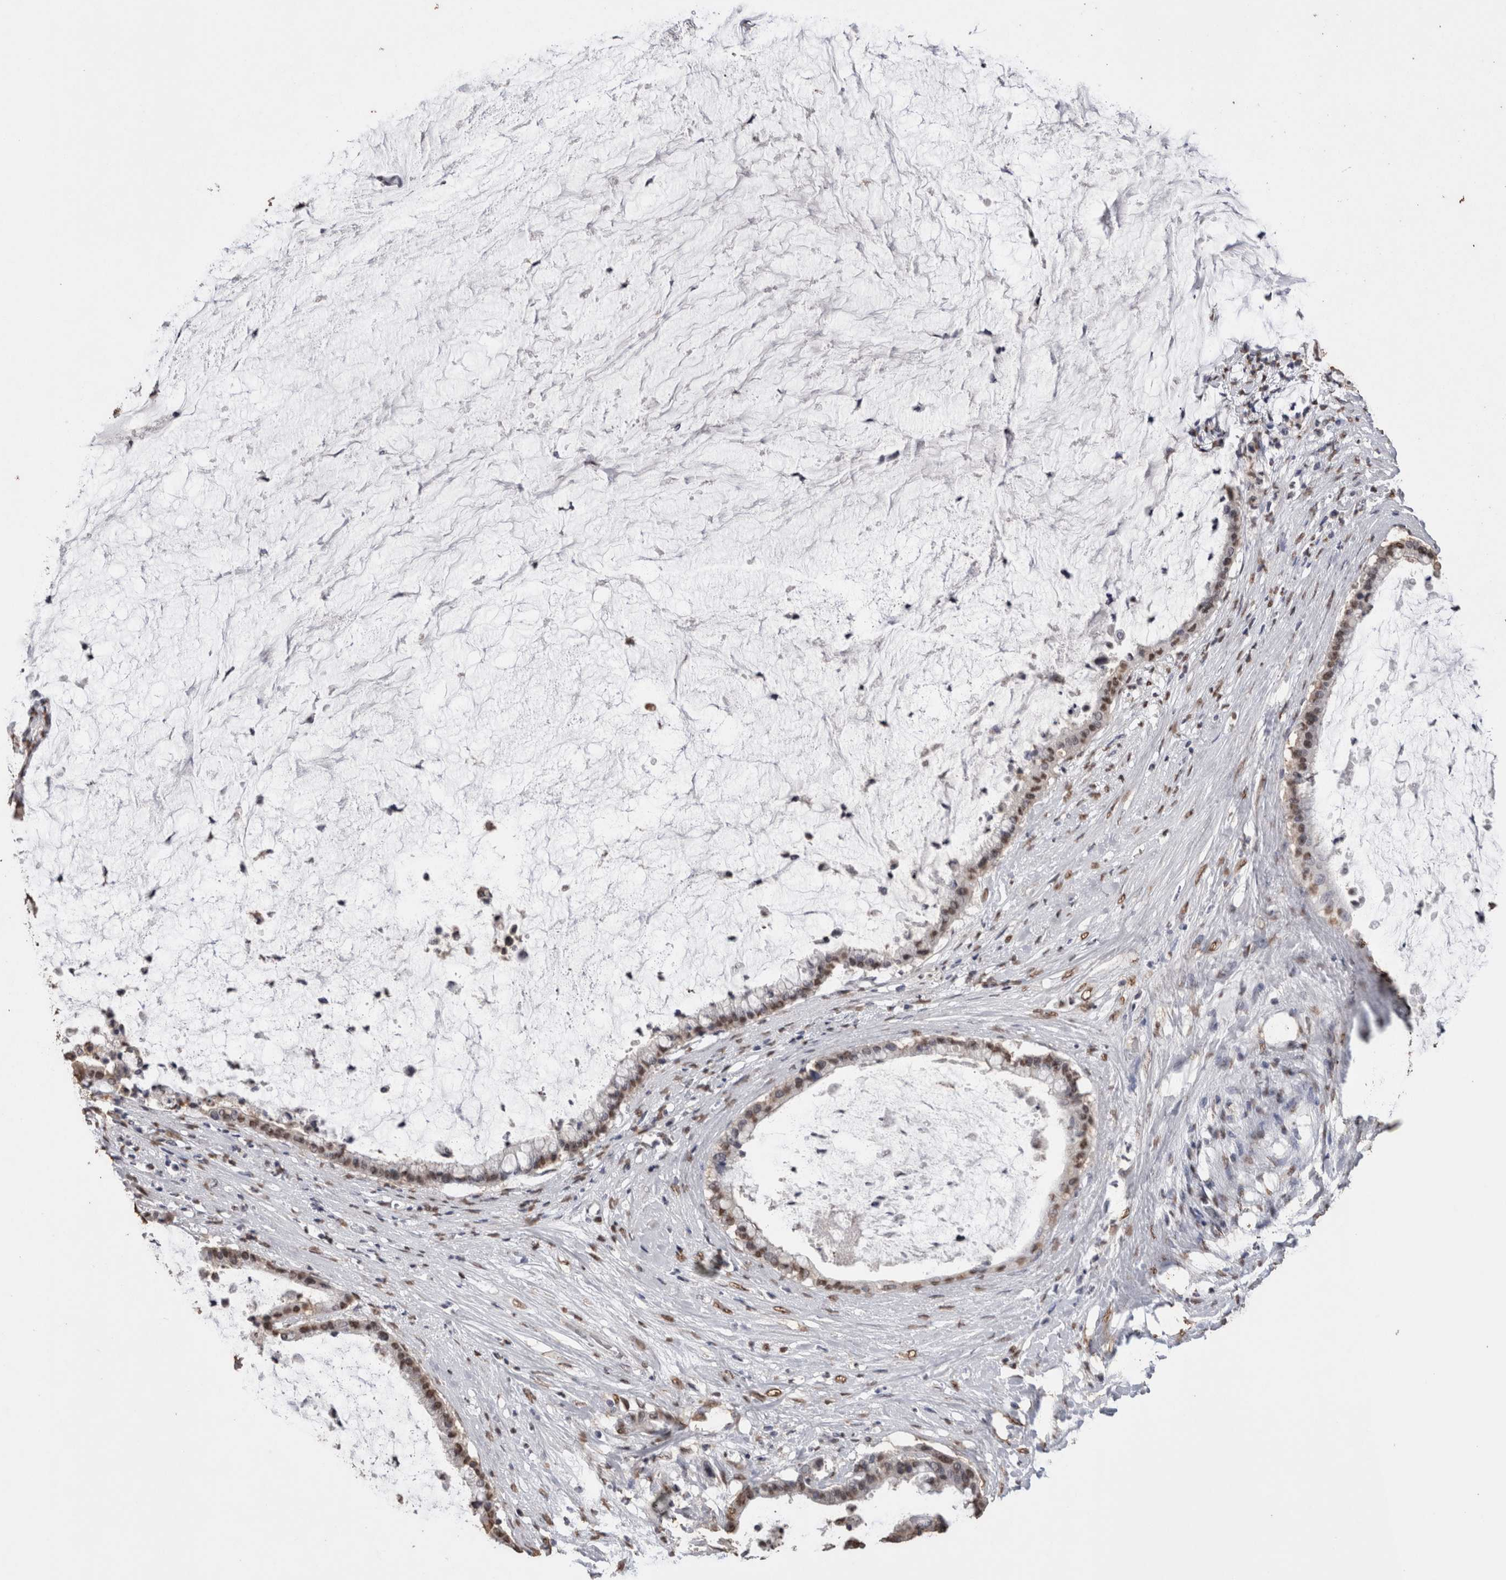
{"staining": {"intensity": "strong", "quantity": ">75%", "location": "nuclear"}, "tissue": "pancreatic cancer", "cell_type": "Tumor cells", "image_type": "cancer", "snomed": [{"axis": "morphology", "description": "Adenocarcinoma, NOS"}, {"axis": "topography", "description": "Pancreas"}], "caption": "Brown immunohistochemical staining in human pancreatic adenocarcinoma demonstrates strong nuclear staining in about >75% of tumor cells. (DAB IHC, brown staining for protein, blue staining for nuclei).", "gene": "NTHL1", "patient": {"sex": "male", "age": 41}}